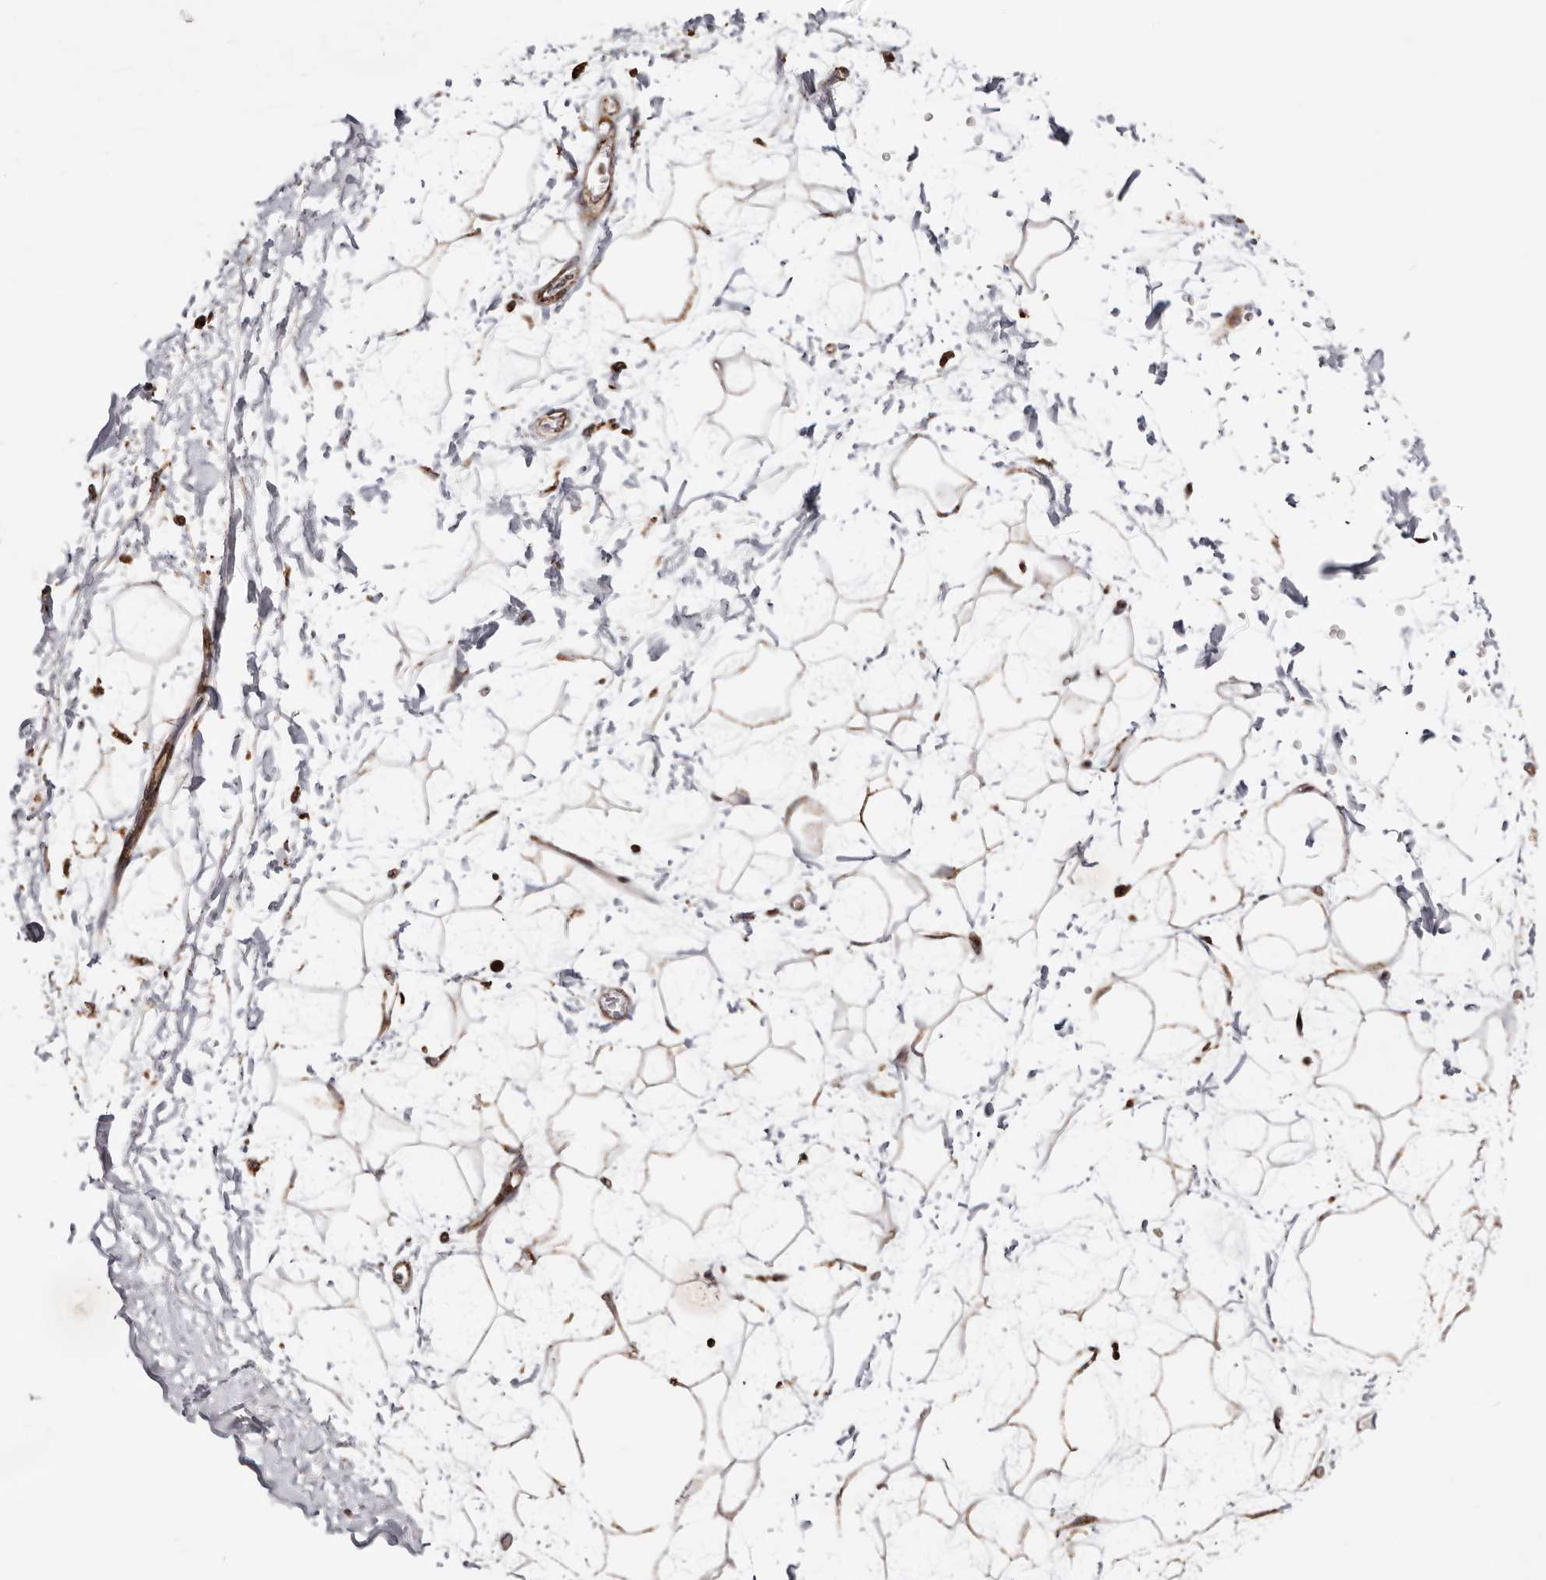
{"staining": {"intensity": "weak", "quantity": "25%-75%", "location": "cytoplasmic/membranous"}, "tissue": "adipose tissue", "cell_type": "Adipocytes", "image_type": "normal", "snomed": [{"axis": "morphology", "description": "Normal tissue, NOS"}, {"axis": "topography", "description": "Soft tissue"}], "caption": "IHC of normal human adipose tissue exhibits low levels of weak cytoplasmic/membranous expression in approximately 25%-75% of adipocytes. (DAB IHC, brown staining for protein, blue staining for nuclei).", "gene": "PRKACB", "patient": {"sex": "male", "age": 72}}